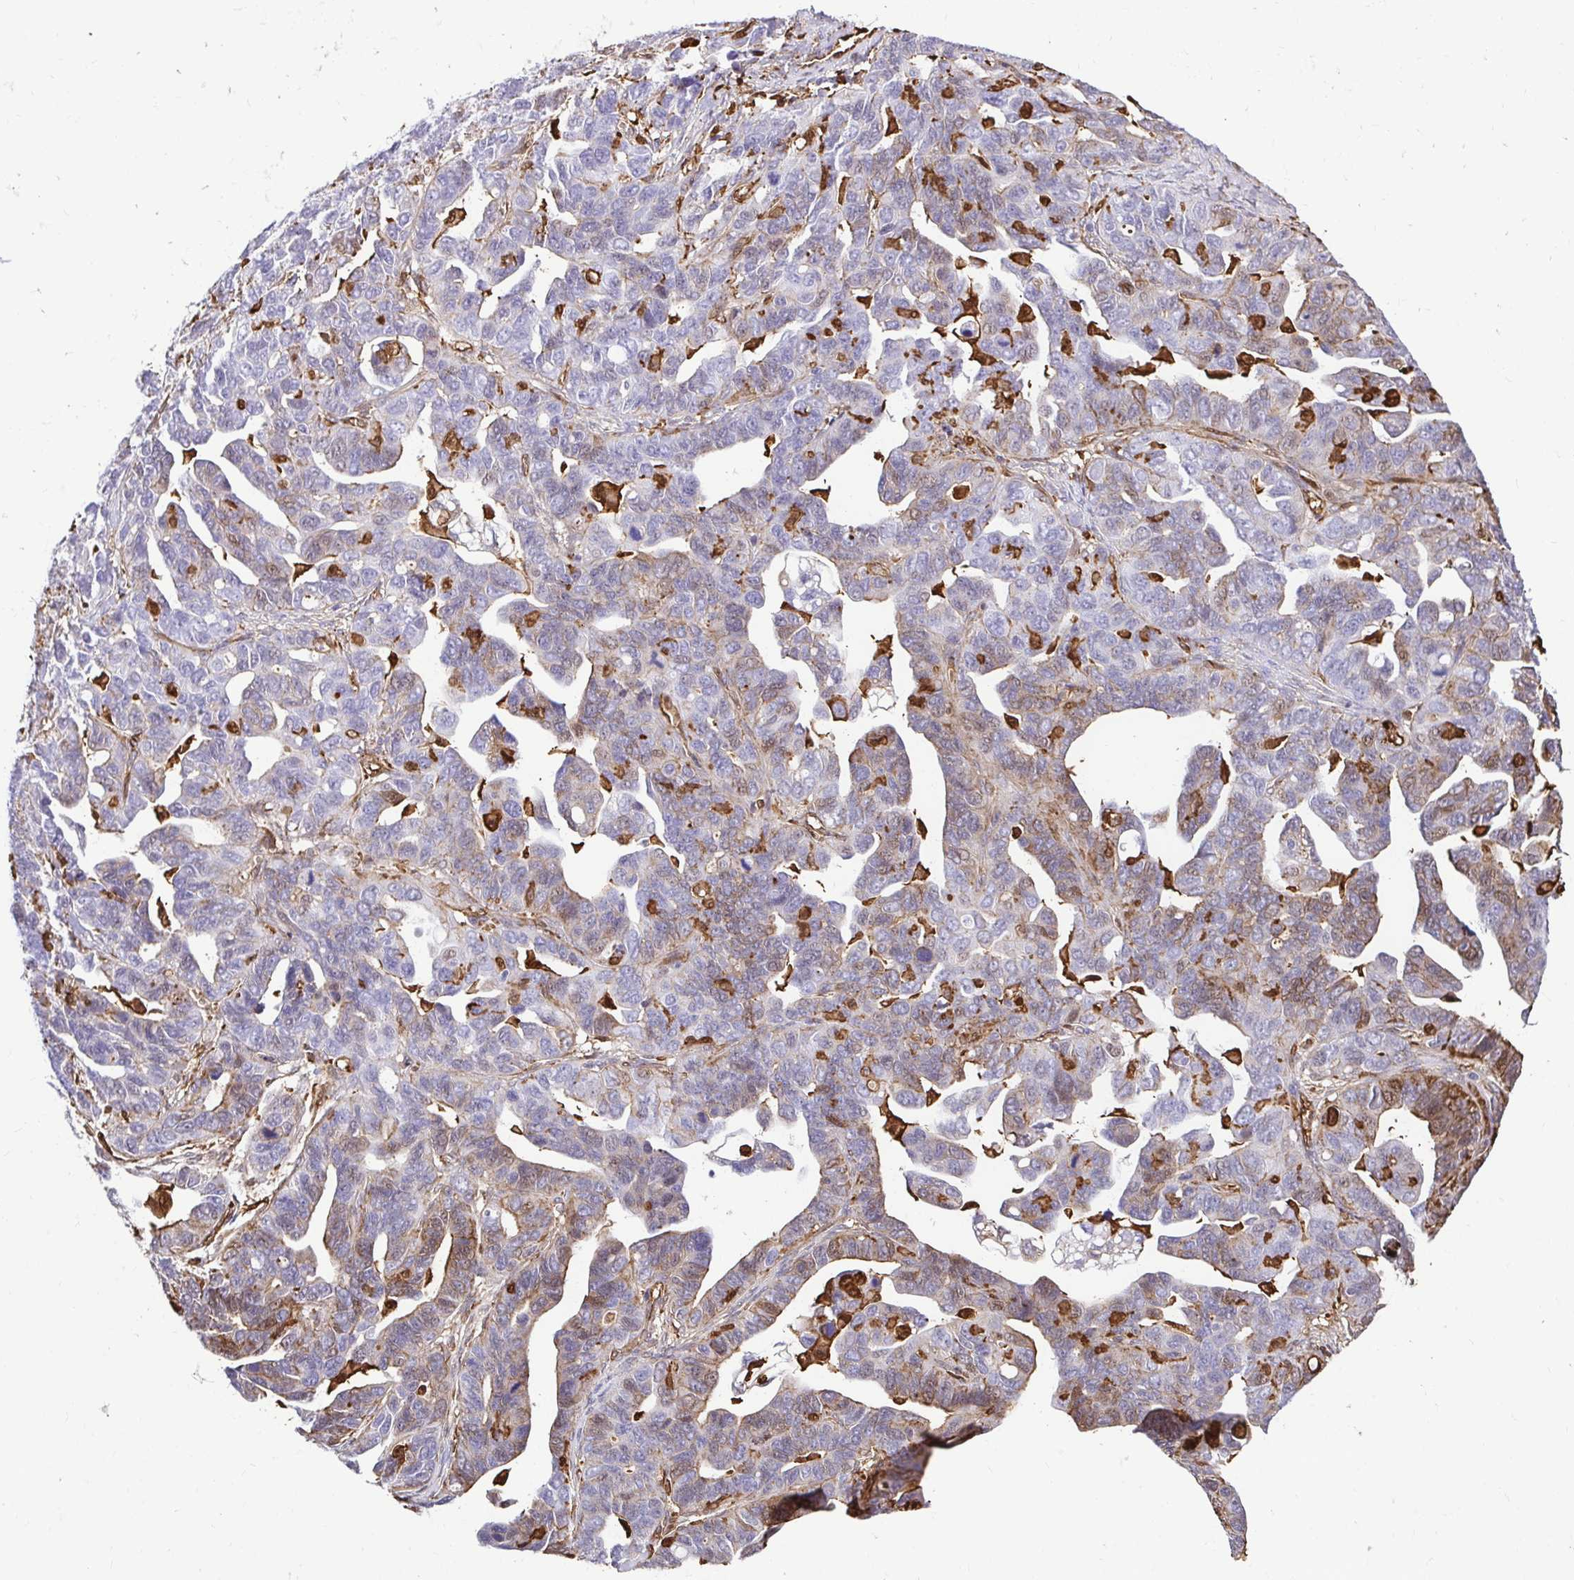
{"staining": {"intensity": "weak", "quantity": "<25%", "location": "cytoplasmic/membranous"}, "tissue": "ovarian cancer", "cell_type": "Tumor cells", "image_type": "cancer", "snomed": [{"axis": "morphology", "description": "Cystadenocarcinoma, serous, NOS"}, {"axis": "topography", "description": "Ovary"}], "caption": "IHC micrograph of neoplastic tissue: ovarian cancer stained with DAB (3,3'-diaminobenzidine) shows no significant protein expression in tumor cells.", "gene": "GSN", "patient": {"sex": "female", "age": 69}}